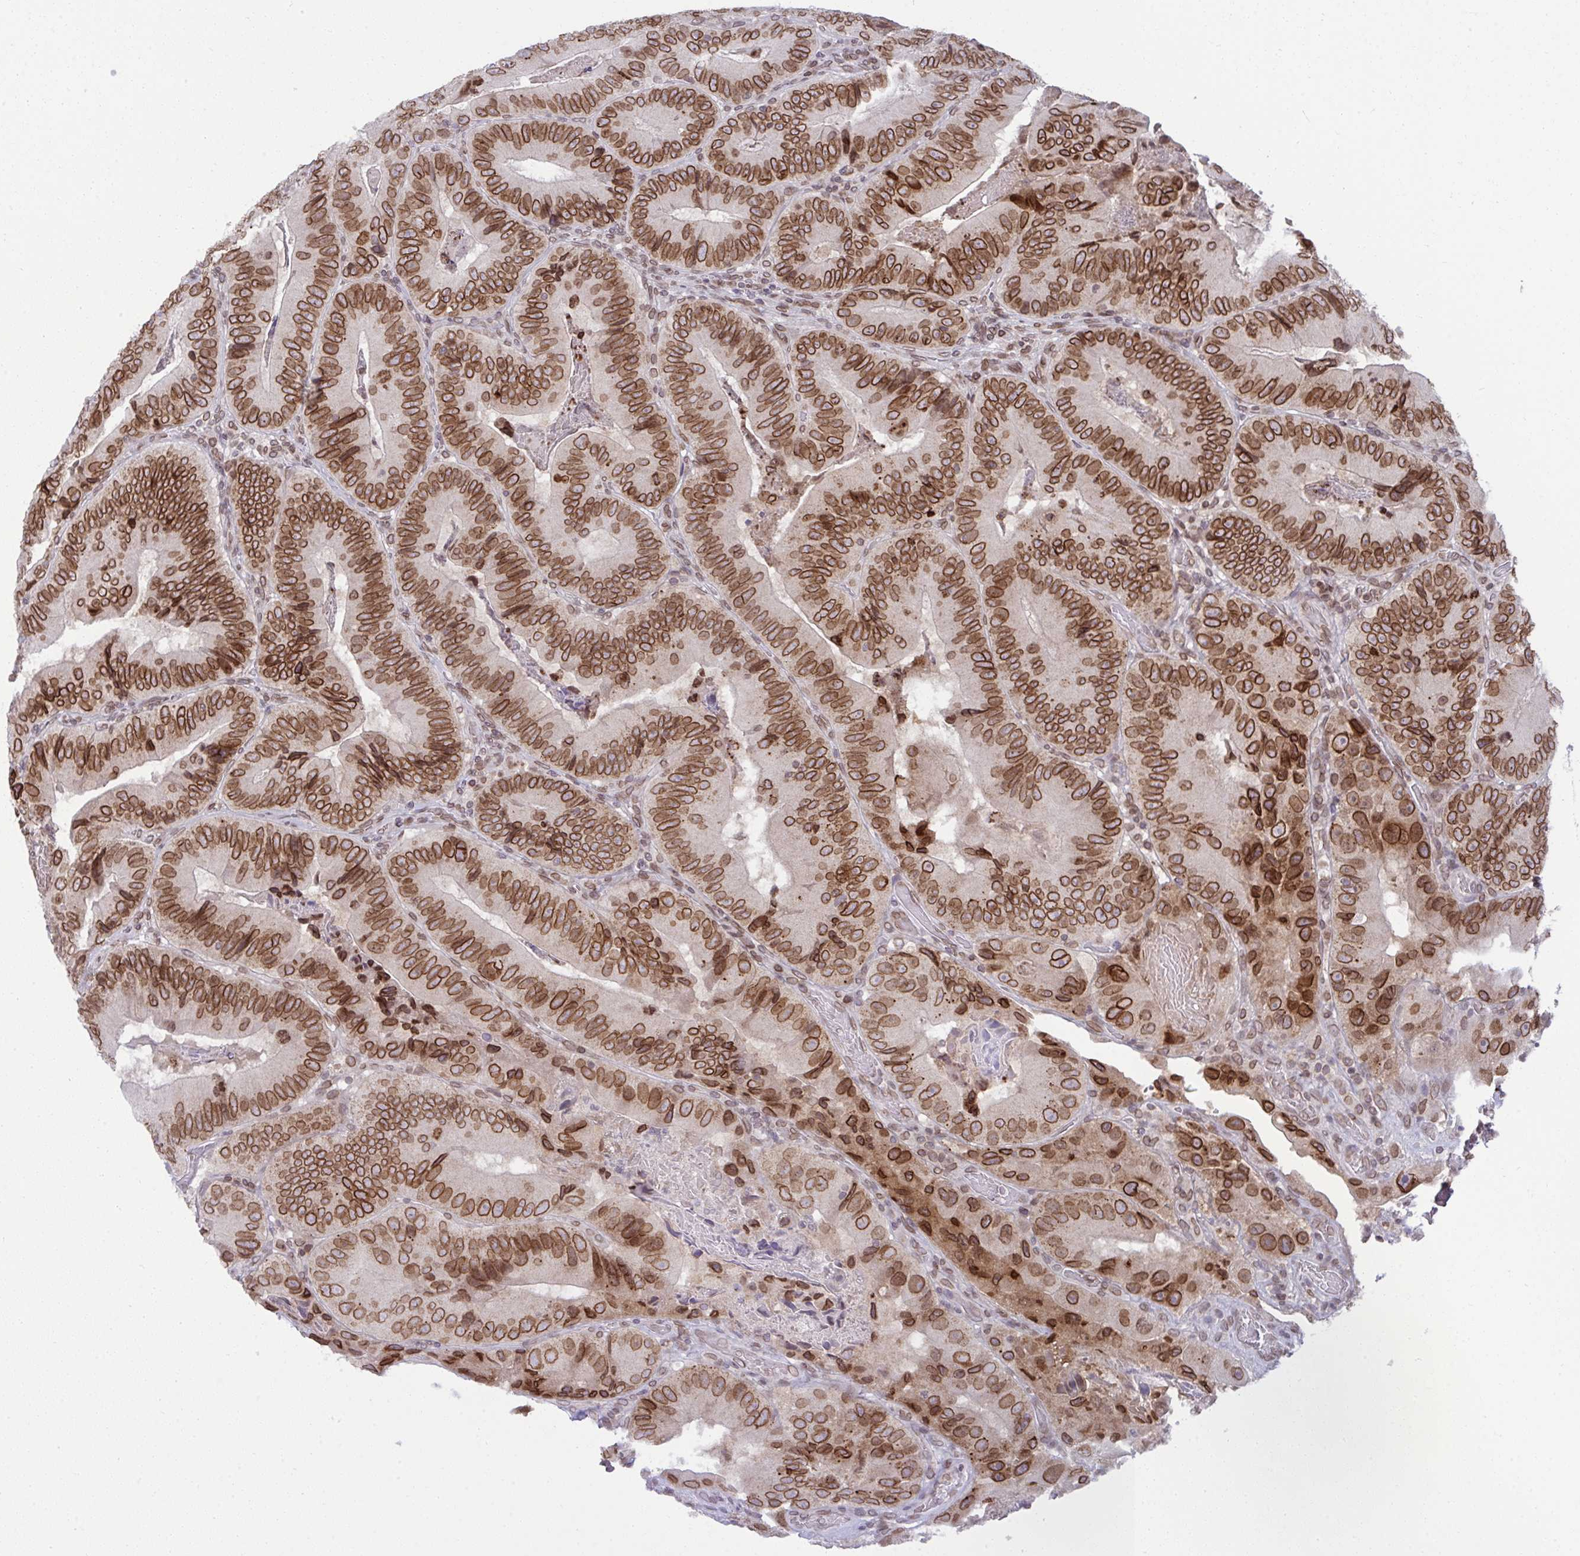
{"staining": {"intensity": "moderate", "quantity": ">75%", "location": "cytoplasmic/membranous,nuclear"}, "tissue": "colorectal cancer", "cell_type": "Tumor cells", "image_type": "cancer", "snomed": [{"axis": "morphology", "description": "Adenocarcinoma, NOS"}, {"axis": "topography", "description": "Colon"}], "caption": "Colorectal cancer was stained to show a protein in brown. There is medium levels of moderate cytoplasmic/membranous and nuclear positivity in approximately >75% of tumor cells.", "gene": "RANBP2", "patient": {"sex": "female", "age": 86}}